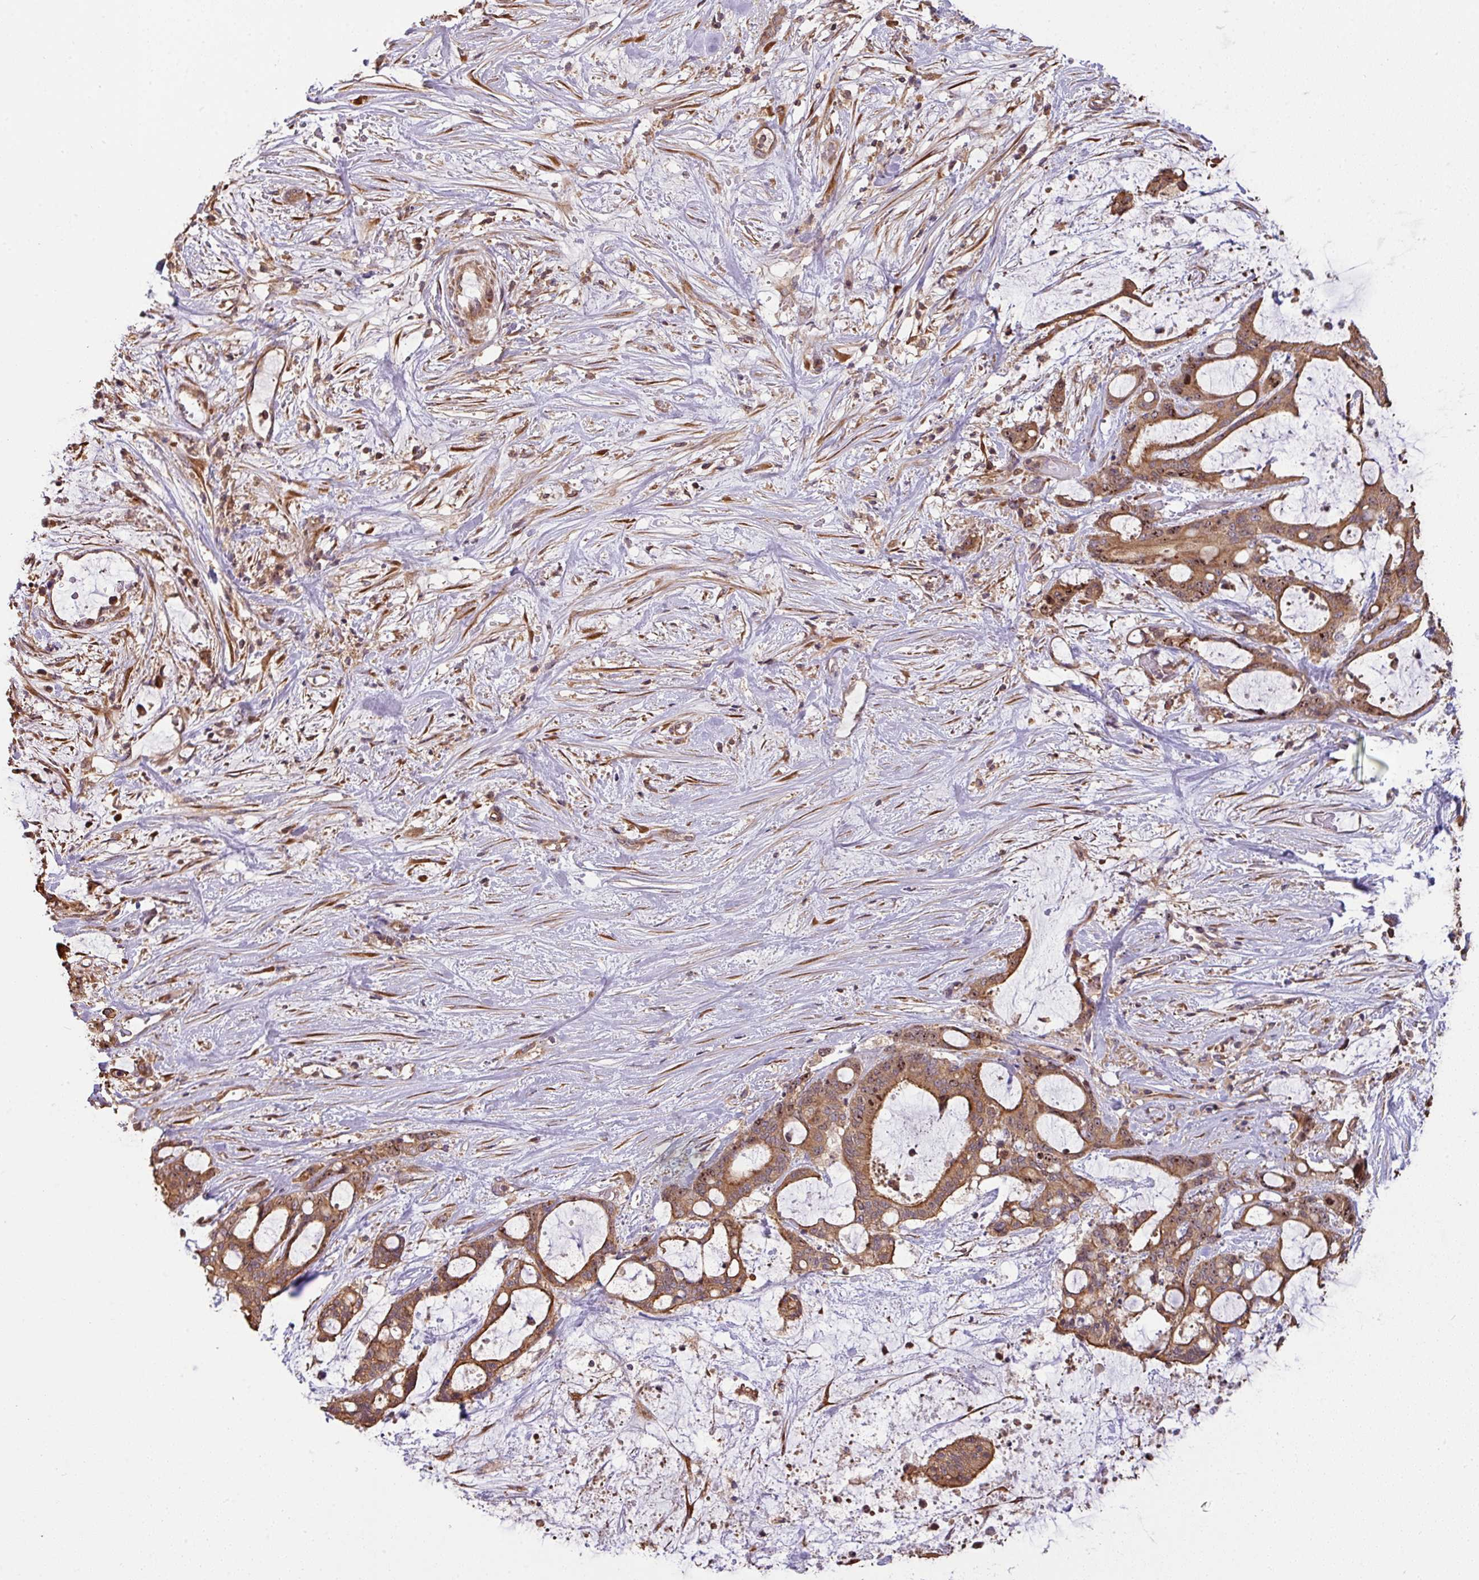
{"staining": {"intensity": "moderate", "quantity": ">75%", "location": "cytoplasmic/membranous,nuclear"}, "tissue": "liver cancer", "cell_type": "Tumor cells", "image_type": "cancer", "snomed": [{"axis": "morphology", "description": "Normal tissue, NOS"}, {"axis": "morphology", "description": "Cholangiocarcinoma"}, {"axis": "topography", "description": "Liver"}, {"axis": "topography", "description": "Peripheral nerve tissue"}], "caption": "Human liver cancer (cholangiocarcinoma) stained for a protein (brown) displays moderate cytoplasmic/membranous and nuclear positive positivity in about >75% of tumor cells.", "gene": "VENTX", "patient": {"sex": "female", "age": 73}}